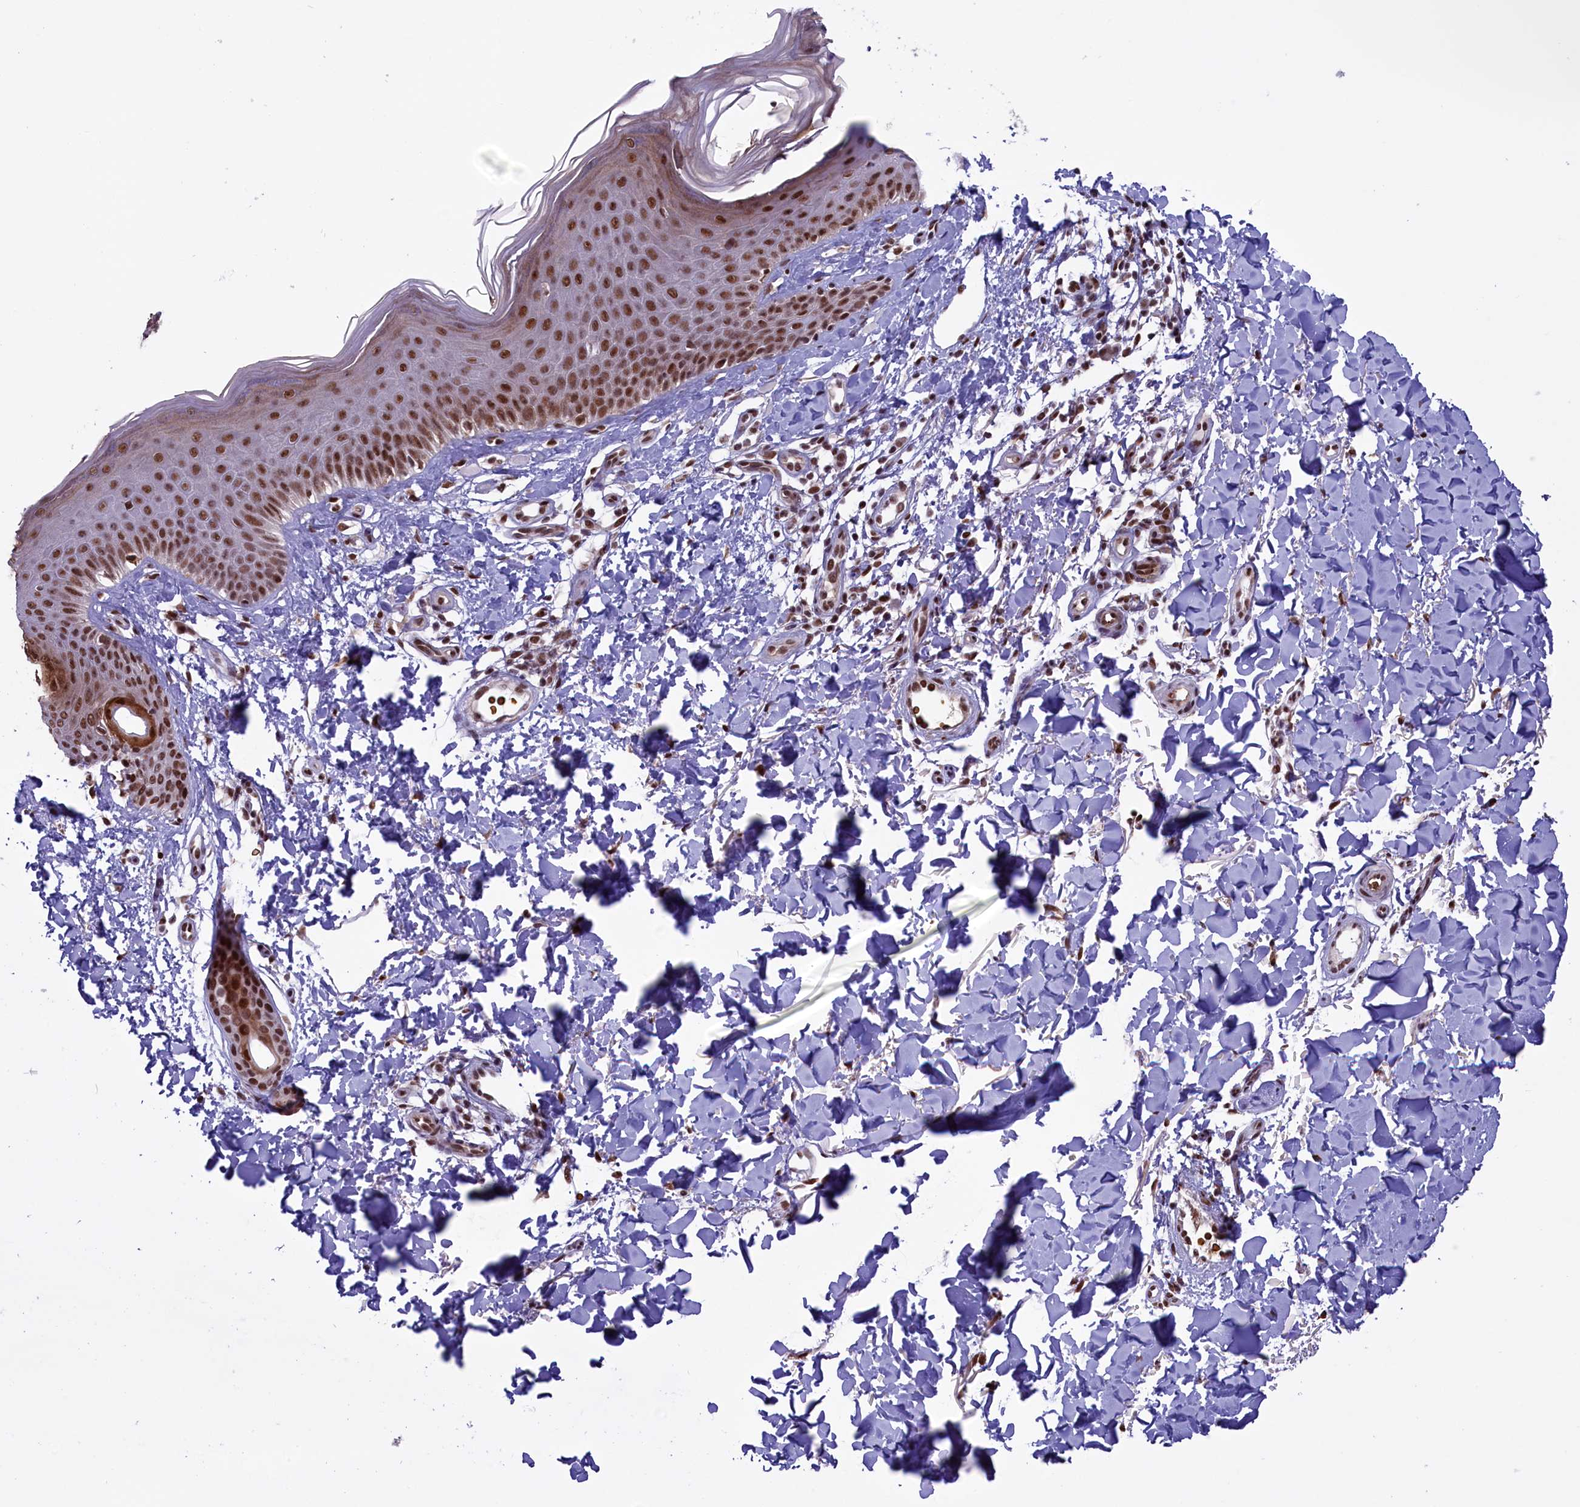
{"staining": {"intensity": "moderate", "quantity": ">75%", "location": "nuclear"}, "tissue": "skin", "cell_type": "Fibroblasts", "image_type": "normal", "snomed": [{"axis": "morphology", "description": "Normal tissue, NOS"}, {"axis": "topography", "description": "Skin"}], "caption": "Normal skin reveals moderate nuclear expression in about >75% of fibroblasts, visualized by immunohistochemistry. (DAB (3,3'-diaminobenzidine) IHC, brown staining for protein, blue staining for nuclei).", "gene": "MPHOSPH8", "patient": {"sex": "male", "age": 52}}